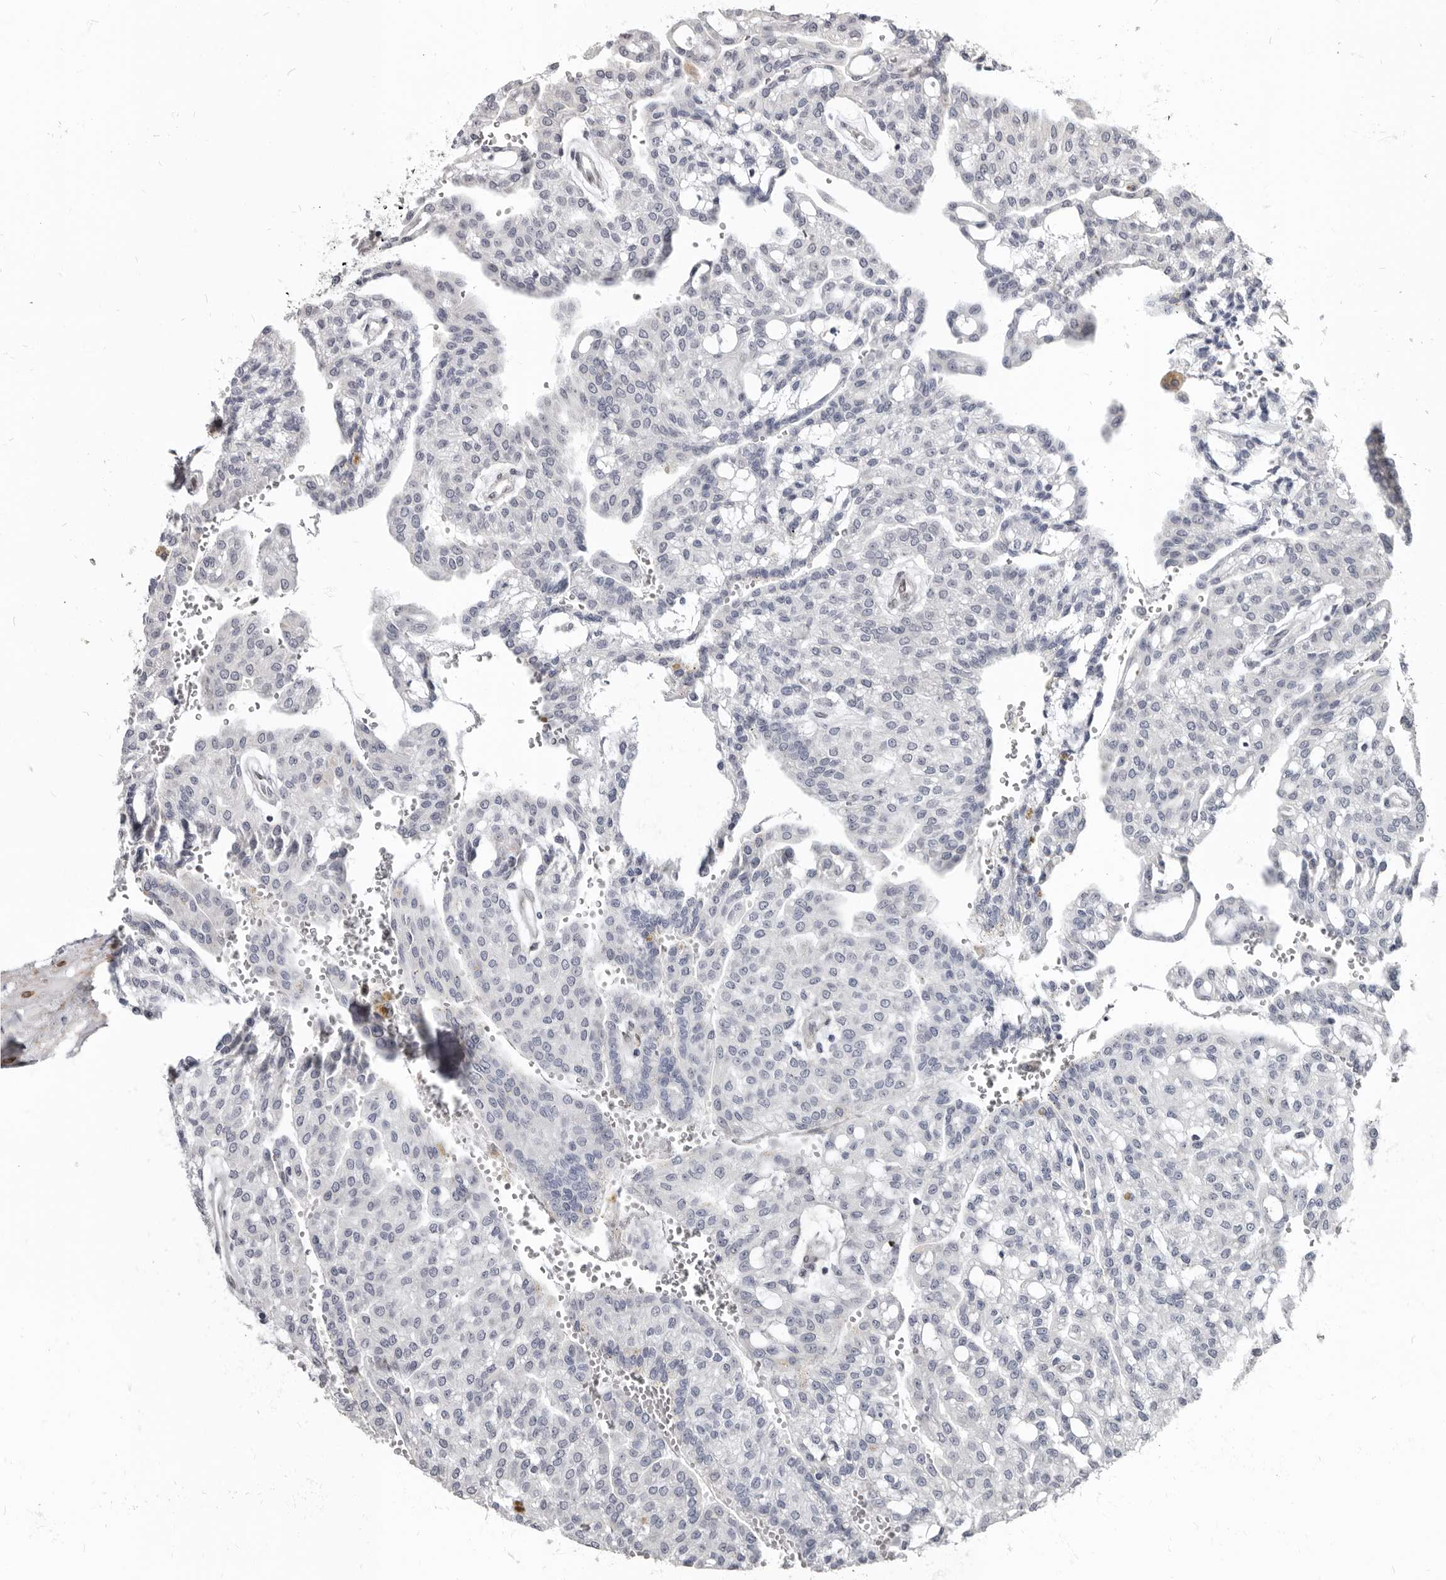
{"staining": {"intensity": "negative", "quantity": "none", "location": "none"}, "tissue": "renal cancer", "cell_type": "Tumor cells", "image_type": "cancer", "snomed": [{"axis": "morphology", "description": "Adenocarcinoma, NOS"}, {"axis": "topography", "description": "Kidney"}], "caption": "Protein analysis of renal adenocarcinoma displays no significant expression in tumor cells.", "gene": "MRGPRF", "patient": {"sex": "male", "age": 63}}